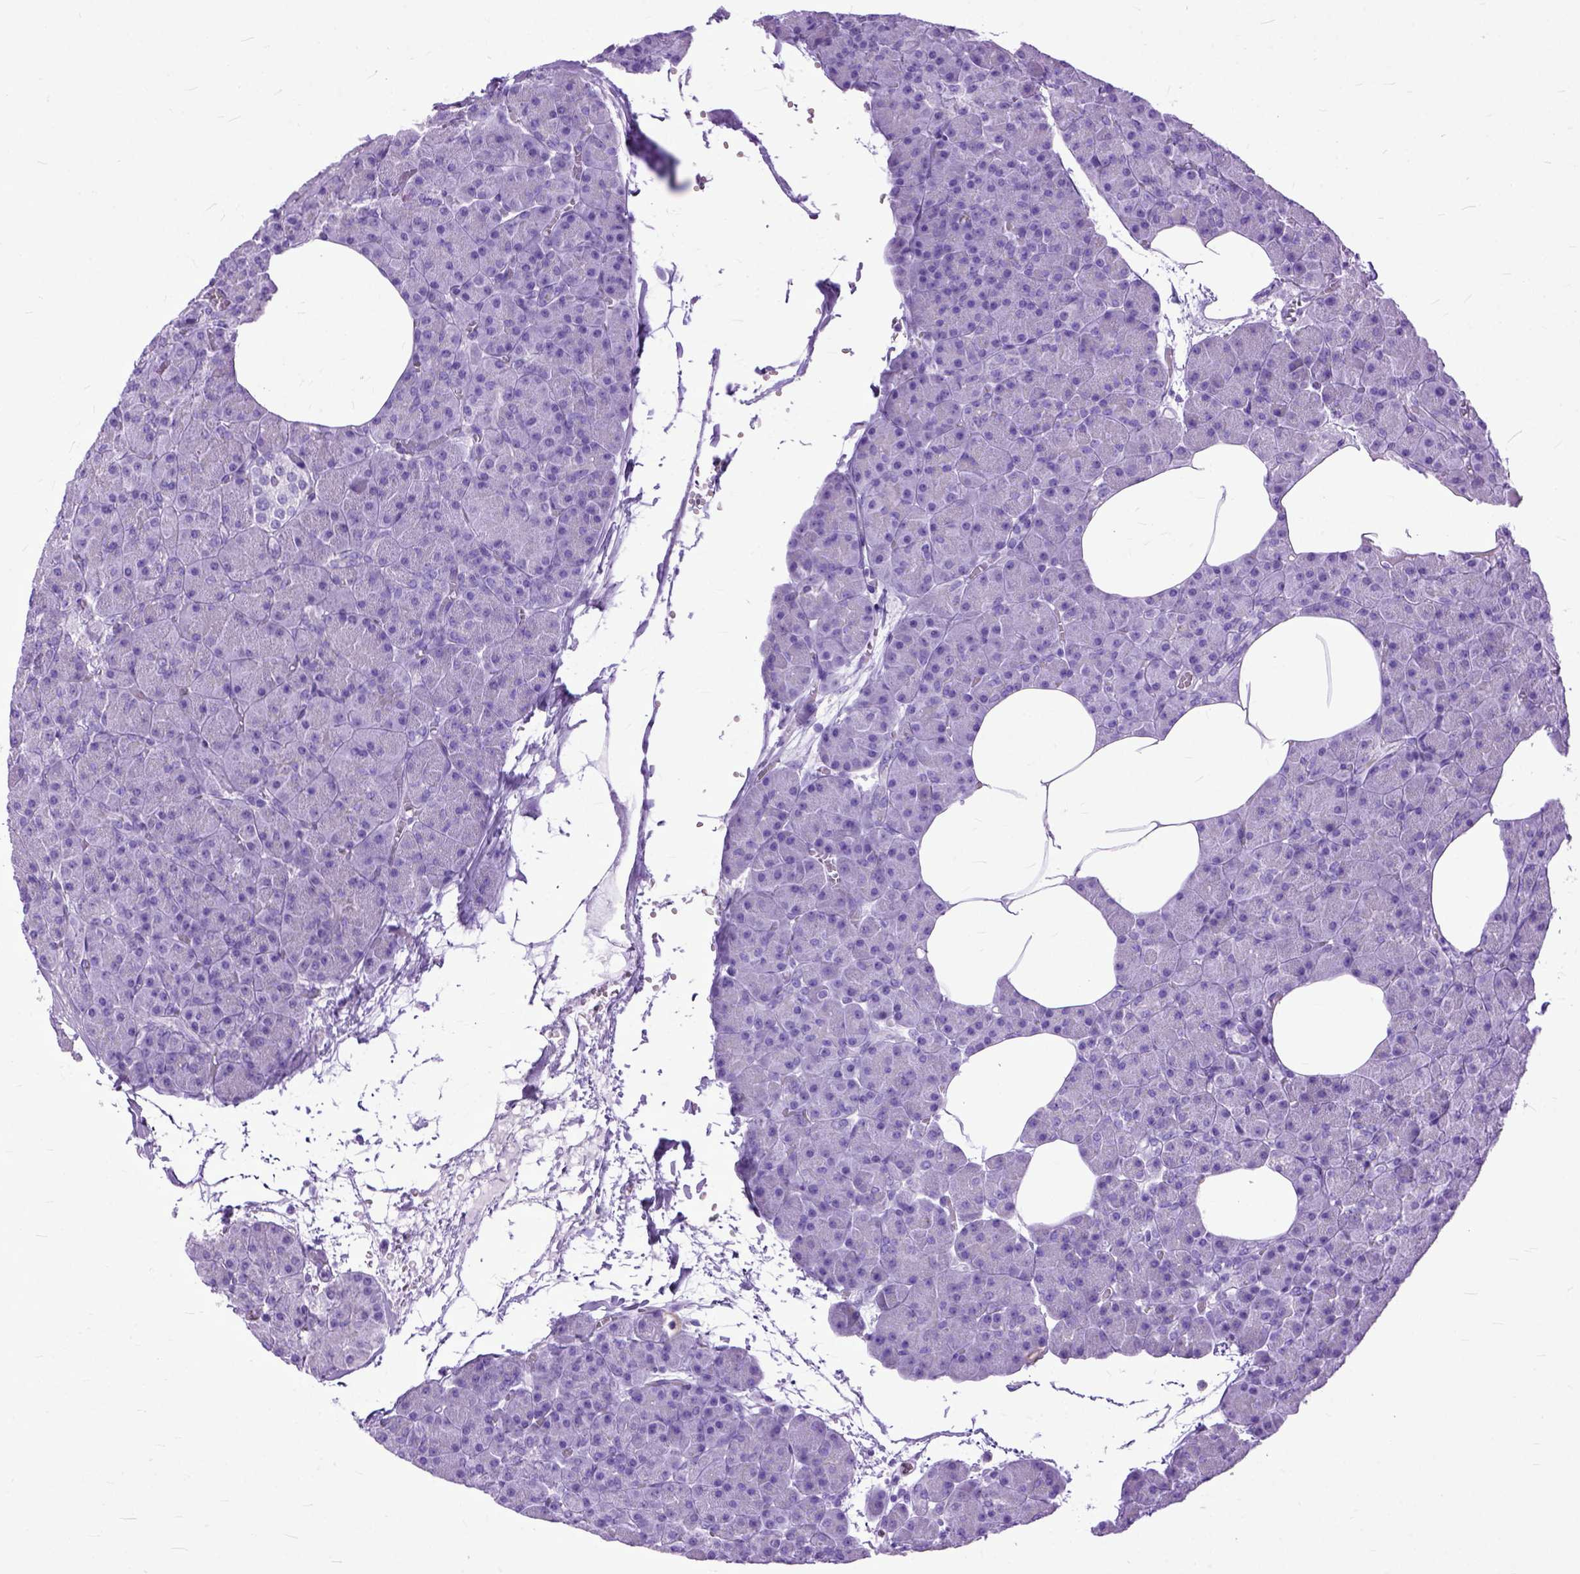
{"staining": {"intensity": "negative", "quantity": "none", "location": "none"}, "tissue": "pancreas", "cell_type": "Exocrine glandular cells", "image_type": "normal", "snomed": [{"axis": "morphology", "description": "Normal tissue, NOS"}, {"axis": "topography", "description": "Pancreas"}], "caption": "Immunohistochemical staining of normal pancreas exhibits no significant expression in exocrine glandular cells. The staining is performed using DAB (3,3'-diaminobenzidine) brown chromogen with nuclei counter-stained in using hematoxylin.", "gene": "GNGT1", "patient": {"sex": "female", "age": 45}}